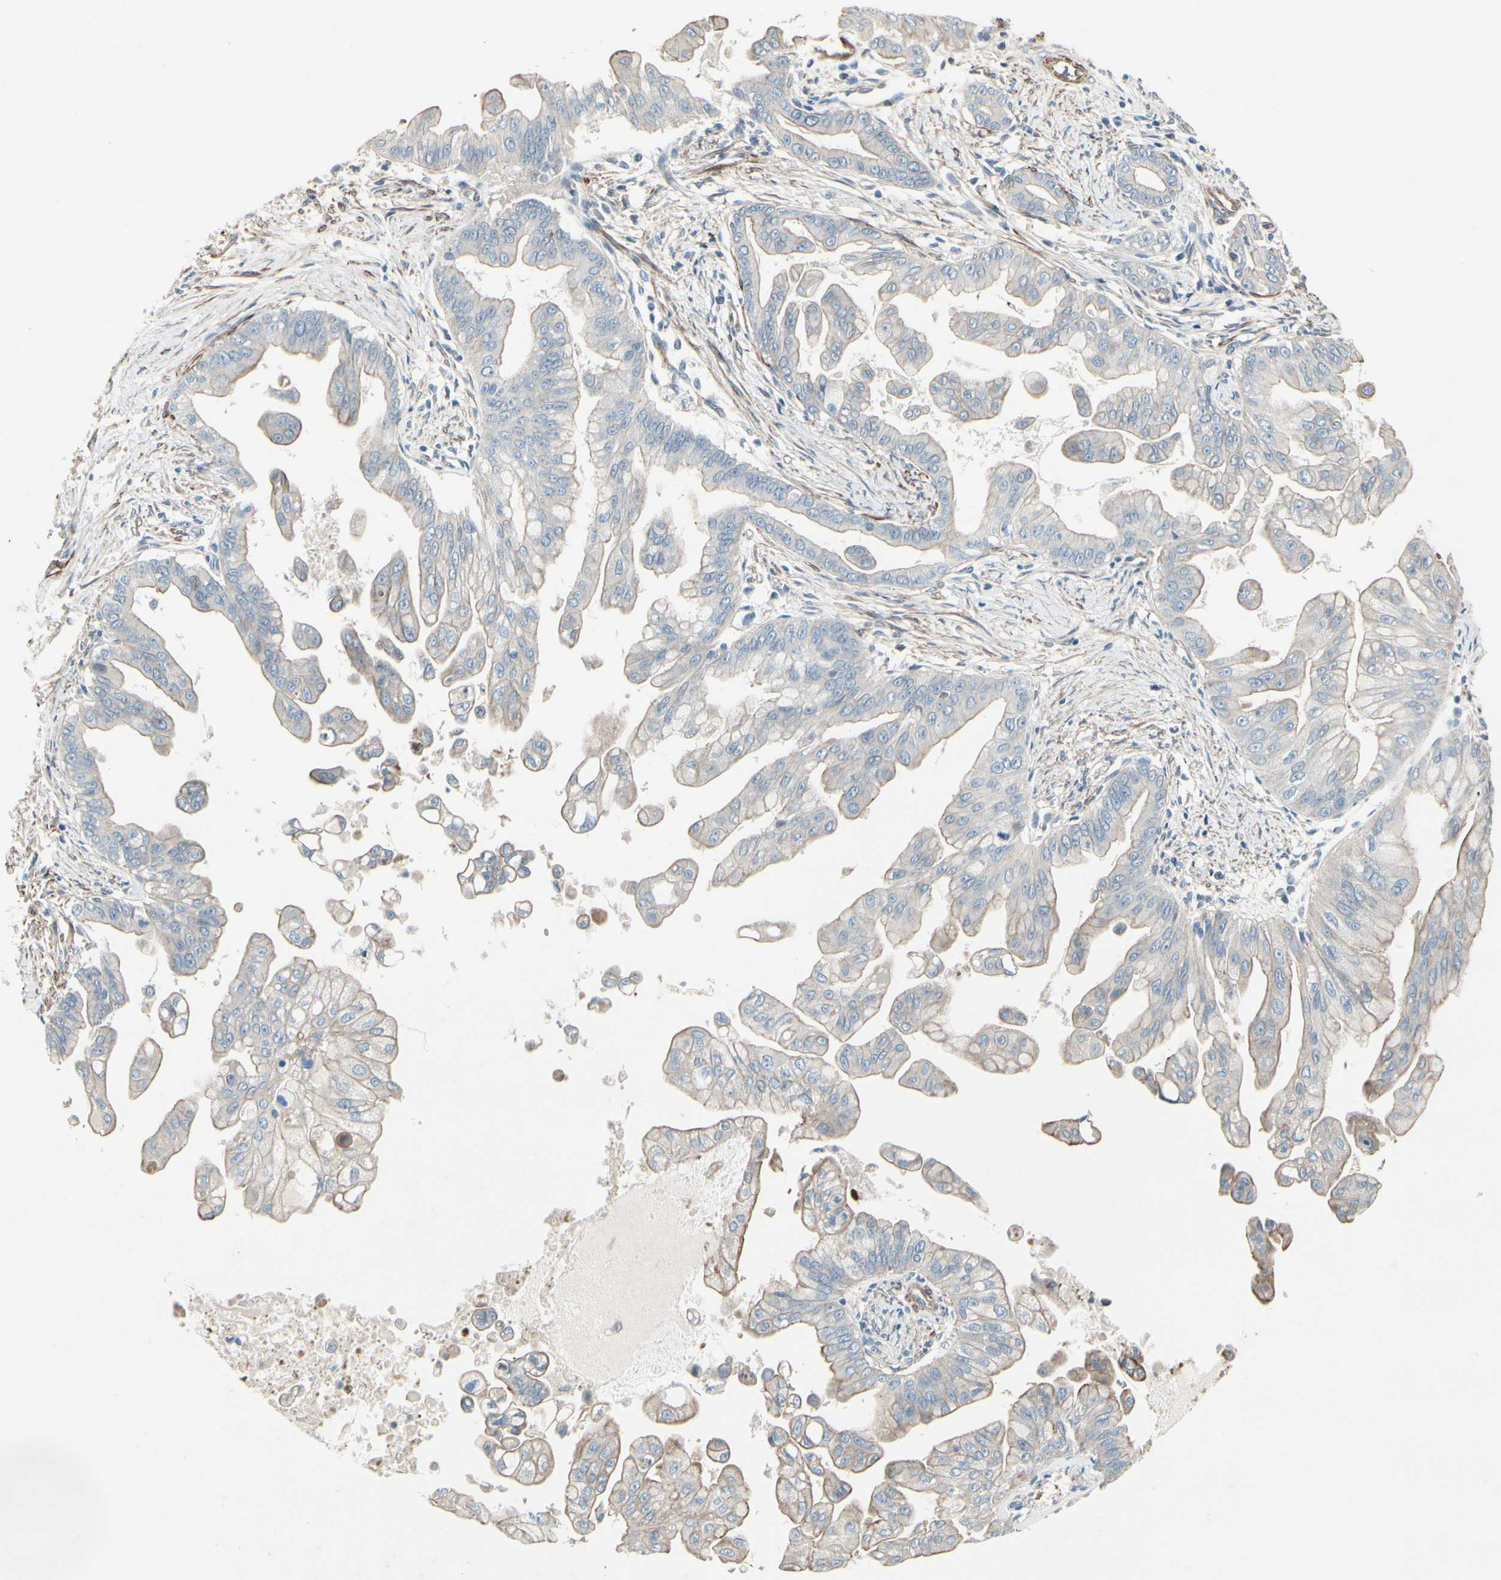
{"staining": {"intensity": "weak", "quantity": "<25%", "location": "cytoplasmic/membranous"}, "tissue": "pancreatic cancer", "cell_type": "Tumor cells", "image_type": "cancer", "snomed": [{"axis": "morphology", "description": "Adenocarcinoma, NOS"}, {"axis": "topography", "description": "Pancreas"}], "caption": "High power microscopy photomicrograph of an immunohistochemistry image of pancreatic cancer (adenocarcinoma), revealing no significant positivity in tumor cells.", "gene": "TPM1", "patient": {"sex": "female", "age": 75}}